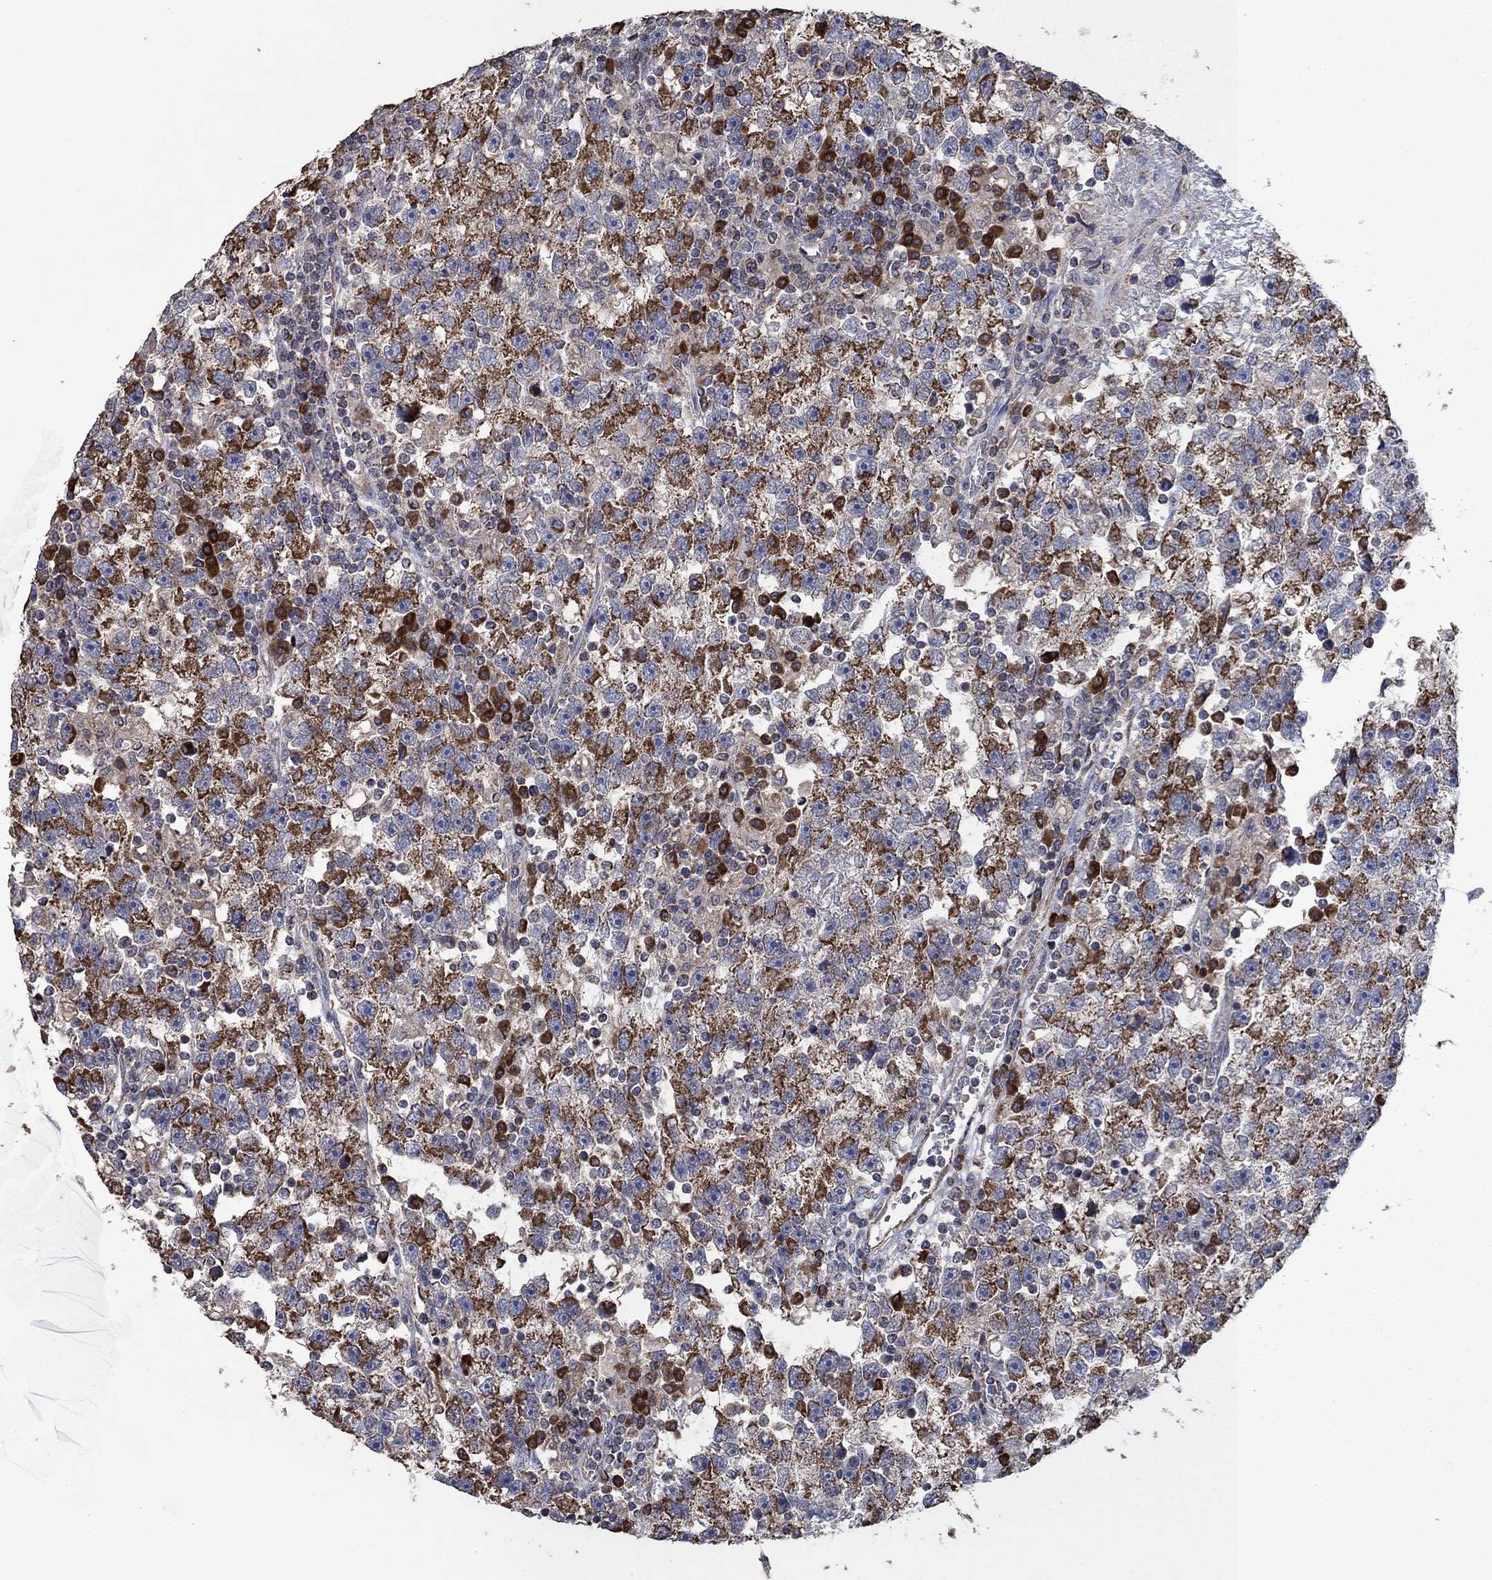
{"staining": {"intensity": "strong", "quantity": "25%-75%", "location": "cytoplasmic/membranous"}, "tissue": "testis cancer", "cell_type": "Tumor cells", "image_type": "cancer", "snomed": [{"axis": "morphology", "description": "Seminoma, NOS"}, {"axis": "topography", "description": "Testis"}], "caption": "This image reveals IHC staining of human testis cancer, with high strong cytoplasmic/membranous expression in about 25%-75% of tumor cells.", "gene": "HID1", "patient": {"sex": "male", "age": 47}}